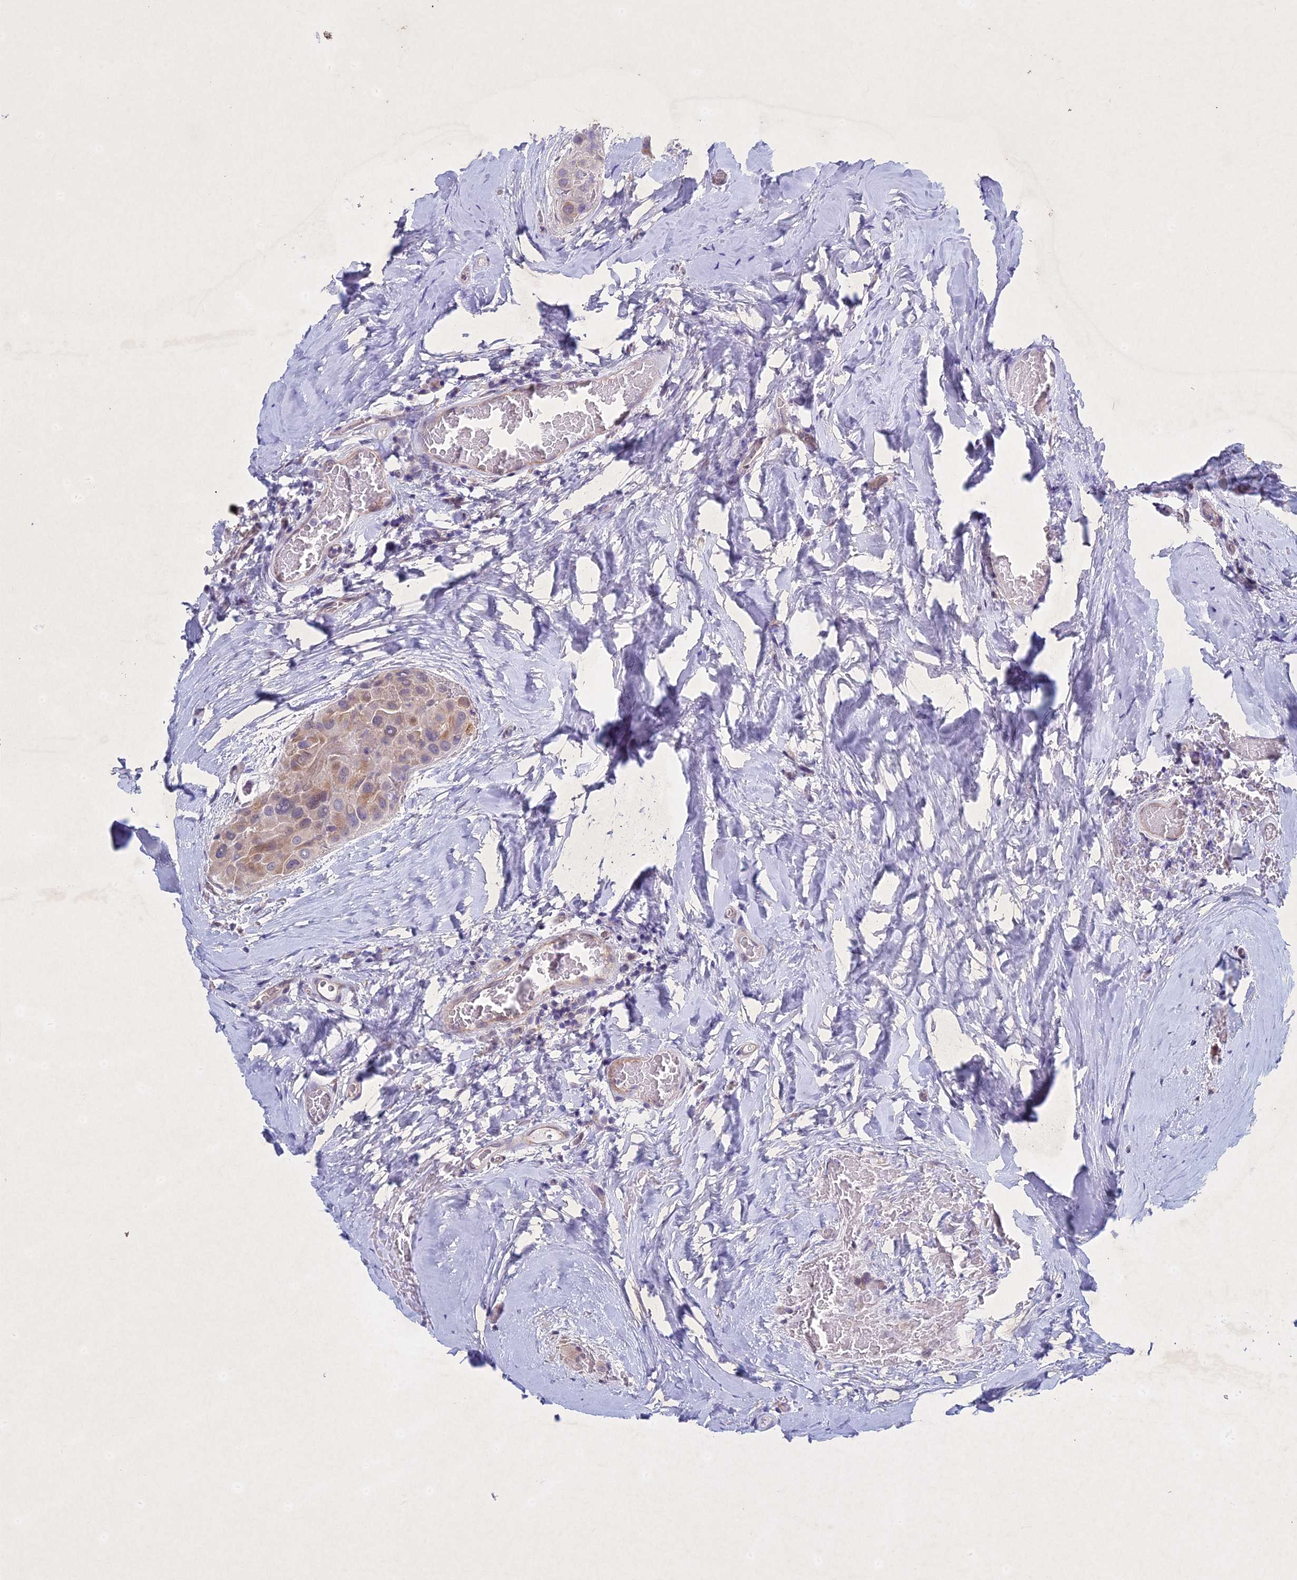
{"staining": {"intensity": "weak", "quantity": "<25%", "location": "cytoplasmic/membranous"}, "tissue": "thyroid cancer", "cell_type": "Tumor cells", "image_type": "cancer", "snomed": [{"axis": "morphology", "description": "Papillary adenocarcinoma, NOS"}, {"axis": "topography", "description": "Thyroid gland"}], "caption": "Immunohistochemistry of human thyroid papillary adenocarcinoma reveals no positivity in tumor cells.", "gene": "PTHLH", "patient": {"sex": "male", "age": 33}}